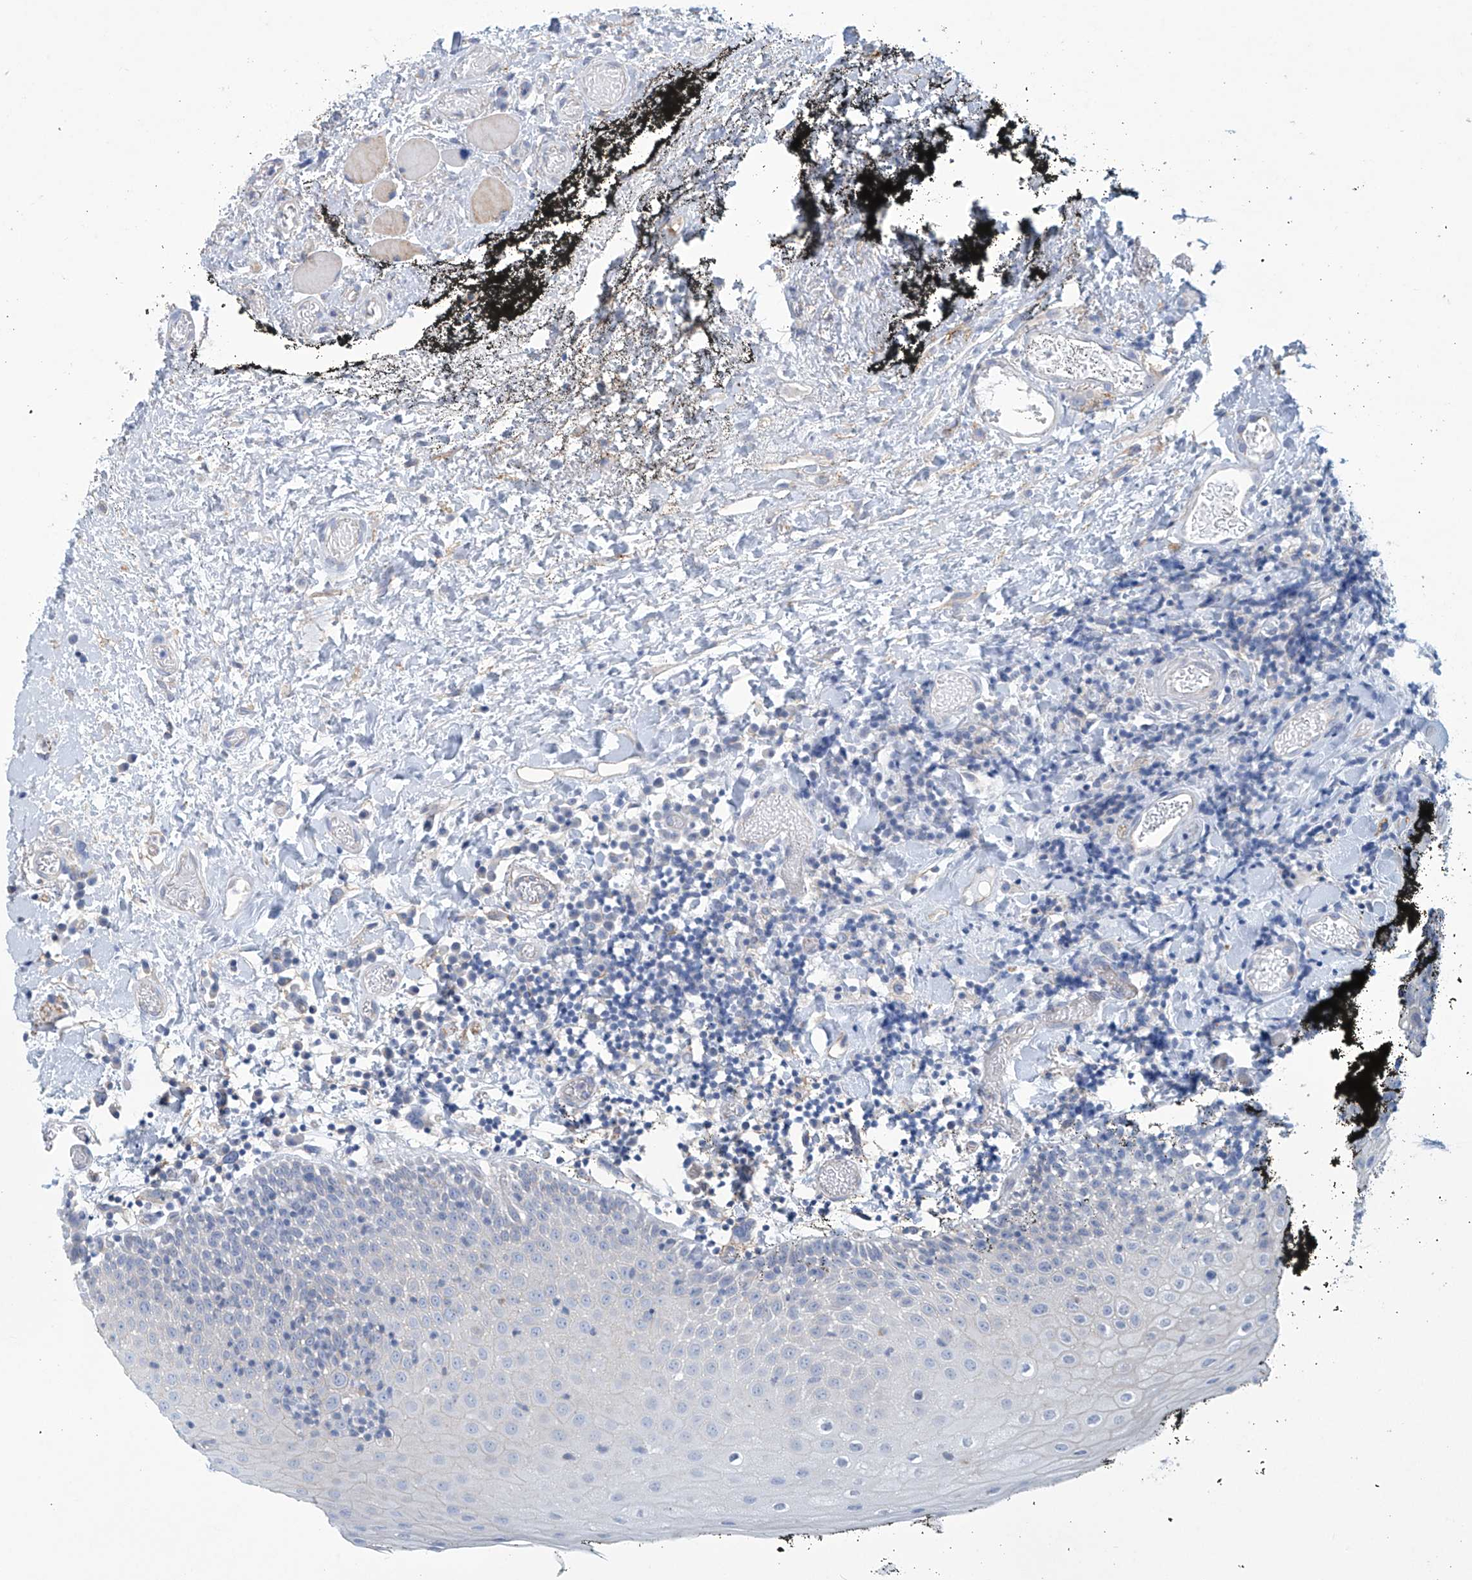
{"staining": {"intensity": "negative", "quantity": "none", "location": "none"}, "tissue": "oral mucosa", "cell_type": "Squamous epithelial cells", "image_type": "normal", "snomed": [{"axis": "morphology", "description": "Normal tissue, NOS"}, {"axis": "topography", "description": "Oral tissue"}], "caption": "A high-resolution histopathology image shows immunohistochemistry staining of benign oral mucosa, which reveals no significant positivity in squamous epithelial cells.", "gene": "ABHD13", "patient": {"sex": "male", "age": 74}}